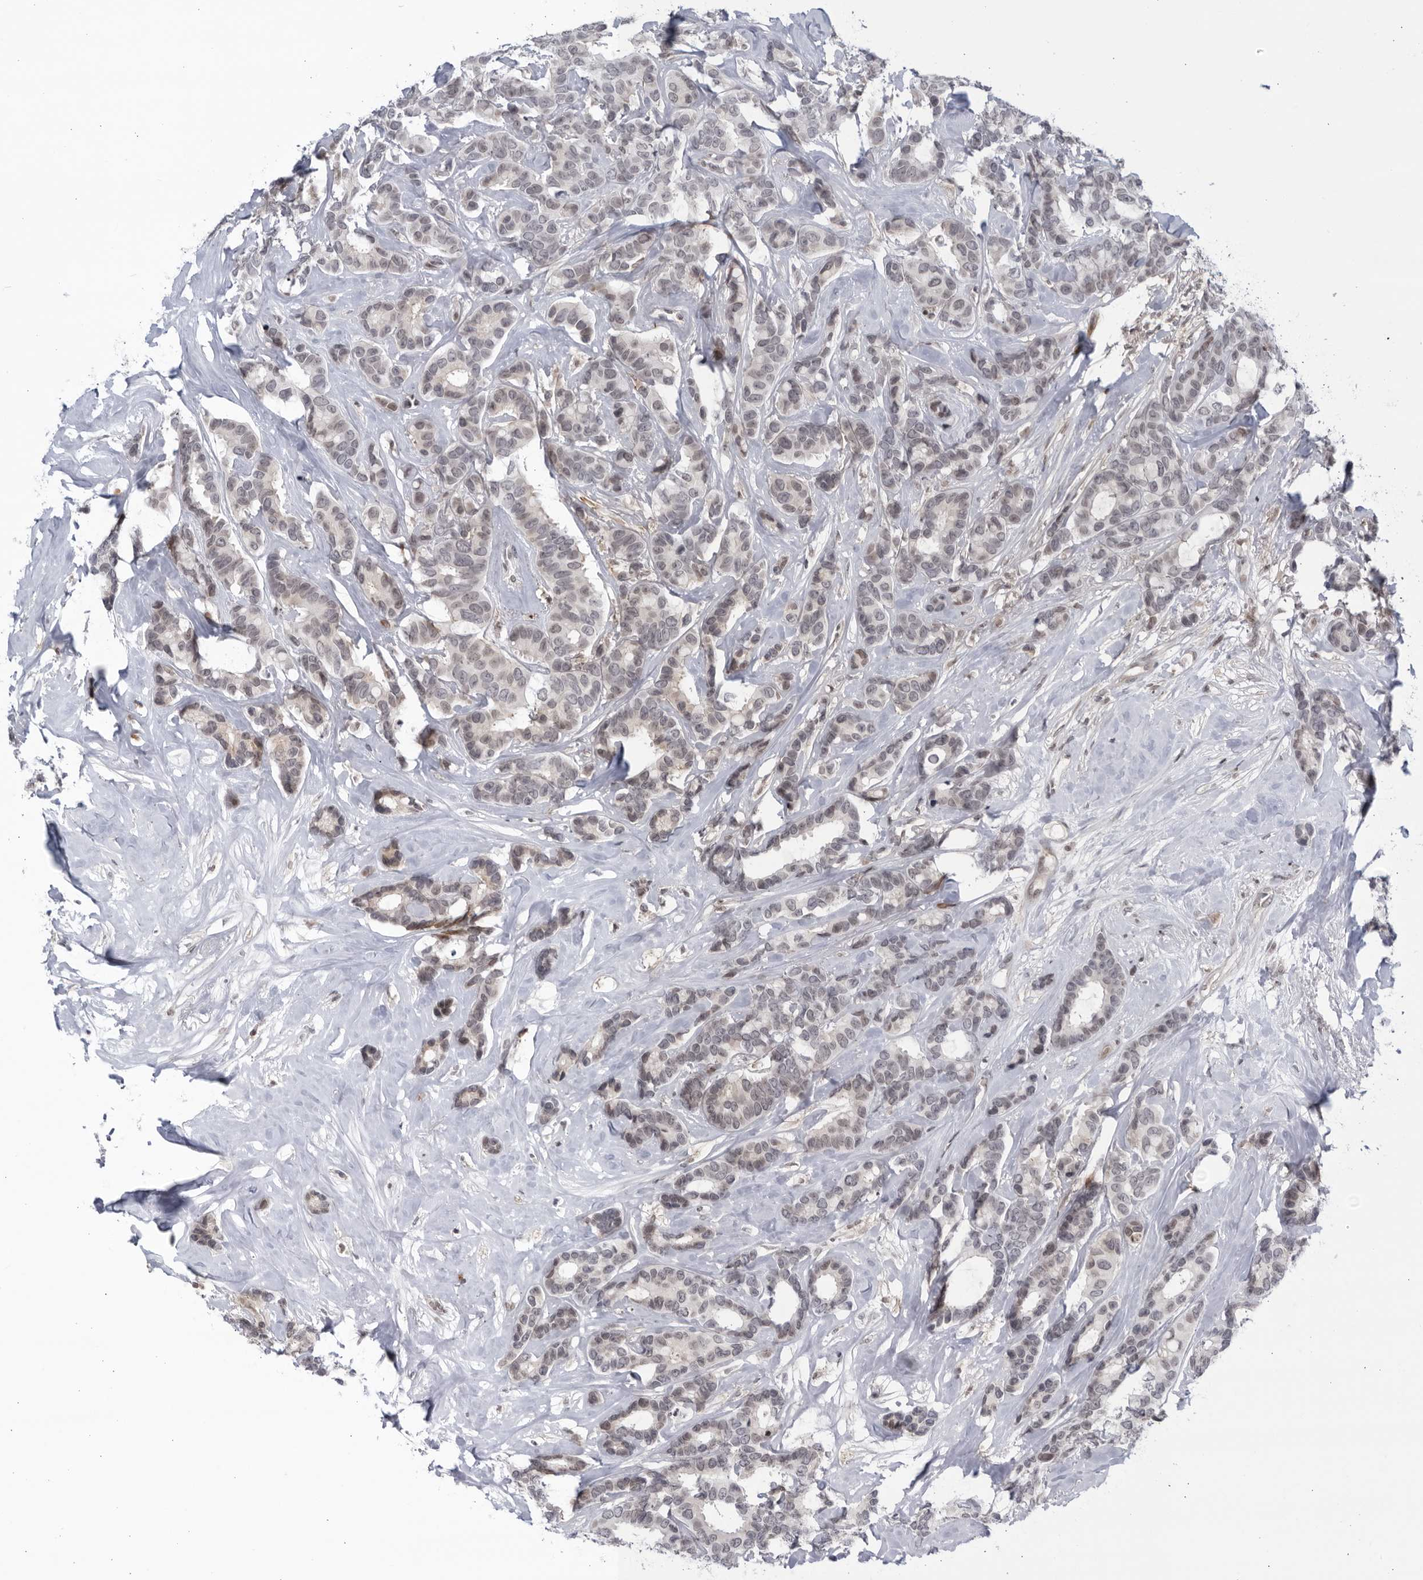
{"staining": {"intensity": "weak", "quantity": "<25%", "location": "cytoplasmic/membranous"}, "tissue": "breast cancer", "cell_type": "Tumor cells", "image_type": "cancer", "snomed": [{"axis": "morphology", "description": "Duct carcinoma"}, {"axis": "topography", "description": "Breast"}], "caption": "Tumor cells show no significant expression in breast cancer (intraductal carcinoma).", "gene": "DTL", "patient": {"sex": "female", "age": 87}}